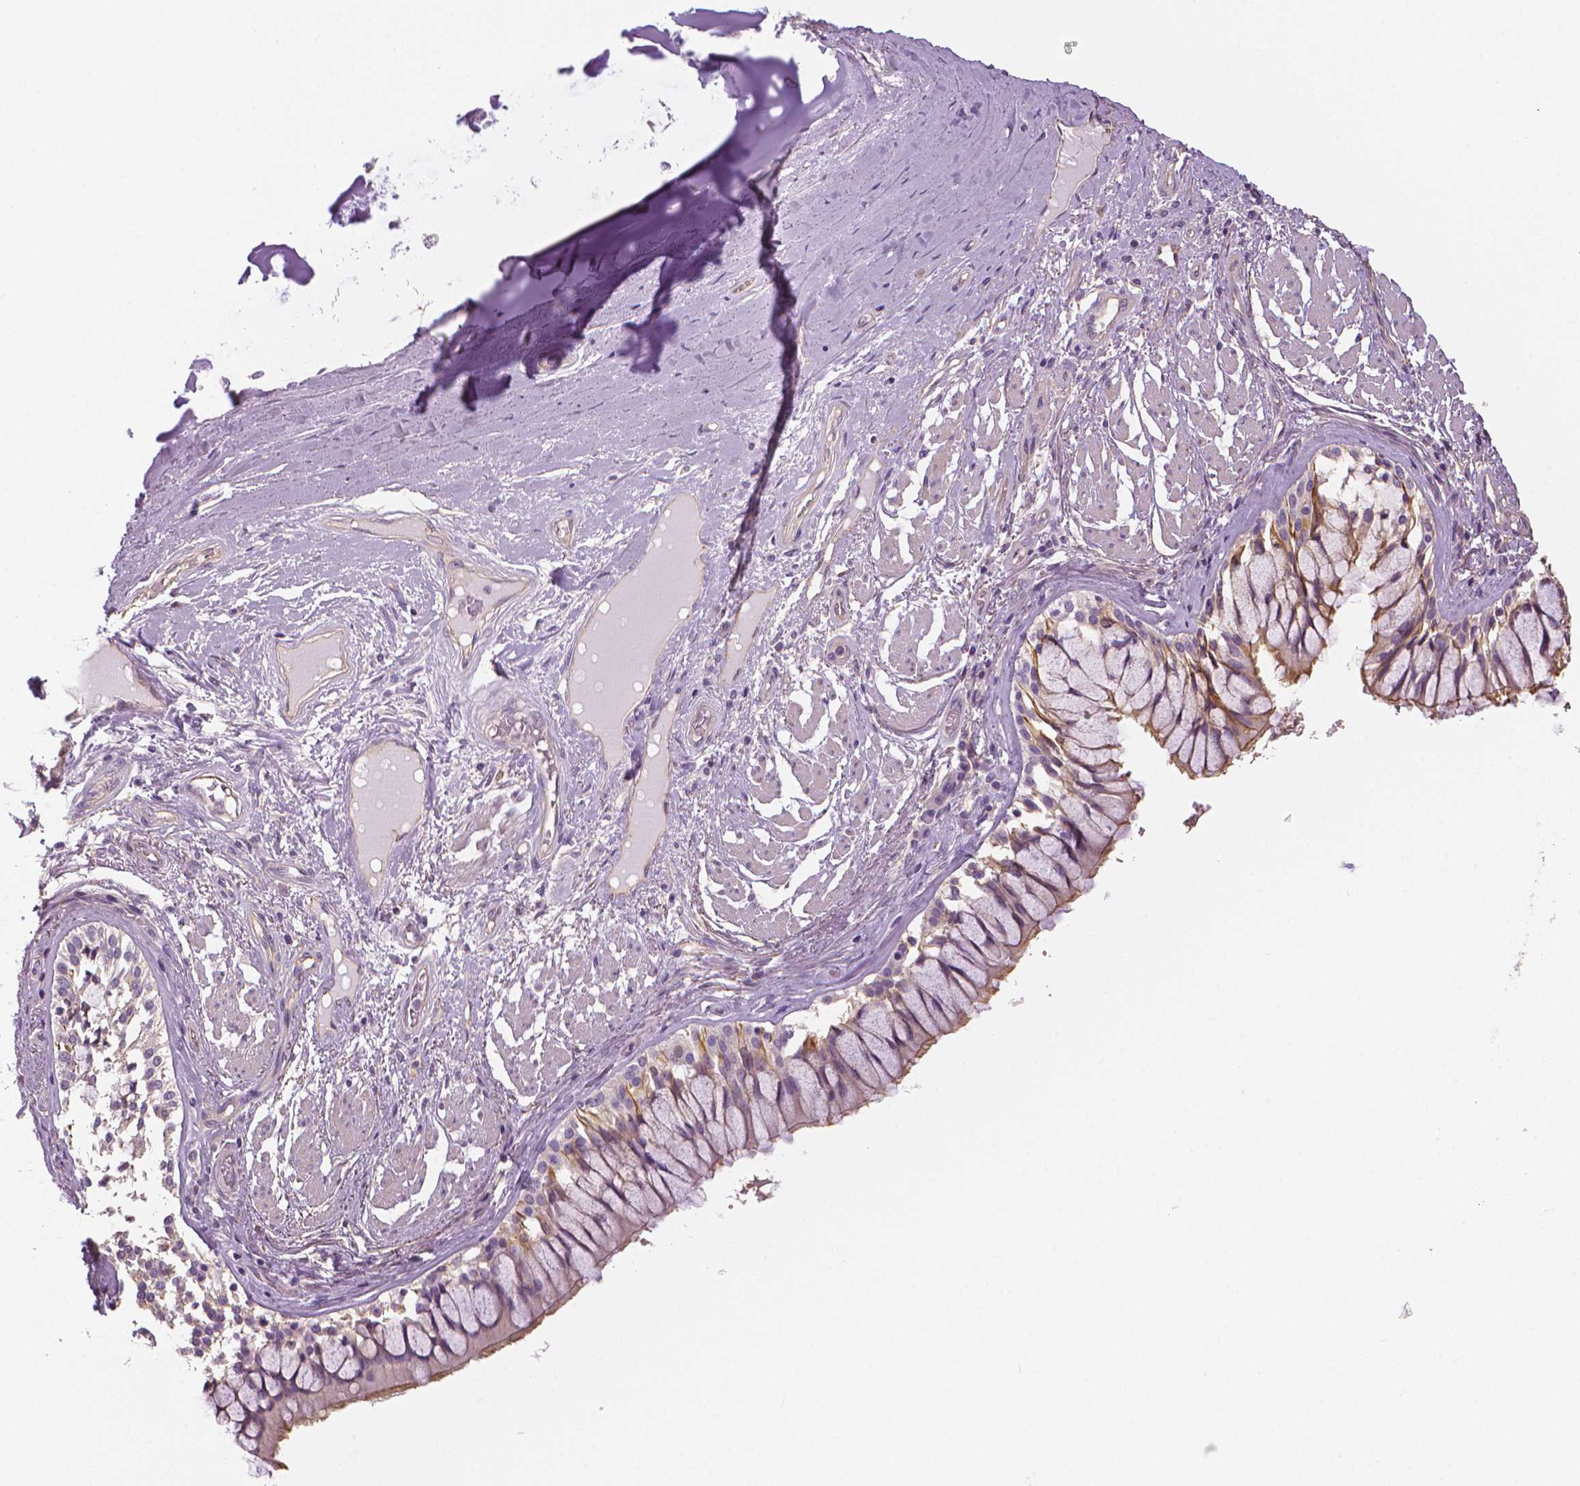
{"staining": {"intensity": "weak", "quantity": "25%-75%", "location": "cytoplasmic/membranous"}, "tissue": "adipose tissue", "cell_type": "Adipocytes", "image_type": "normal", "snomed": [{"axis": "morphology", "description": "Normal tissue, NOS"}, {"axis": "topography", "description": "Cartilage tissue"}, {"axis": "topography", "description": "Bronchus"}], "caption": "Adipose tissue was stained to show a protein in brown. There is low levels of weak cytoplasmic/membranous staining in about 25%-75% of adipocytes. (DAB IHC with brightfield microscopy, high magnification).", "gene": "MKI67", "patient": {"sex": "male", "age": 64}}